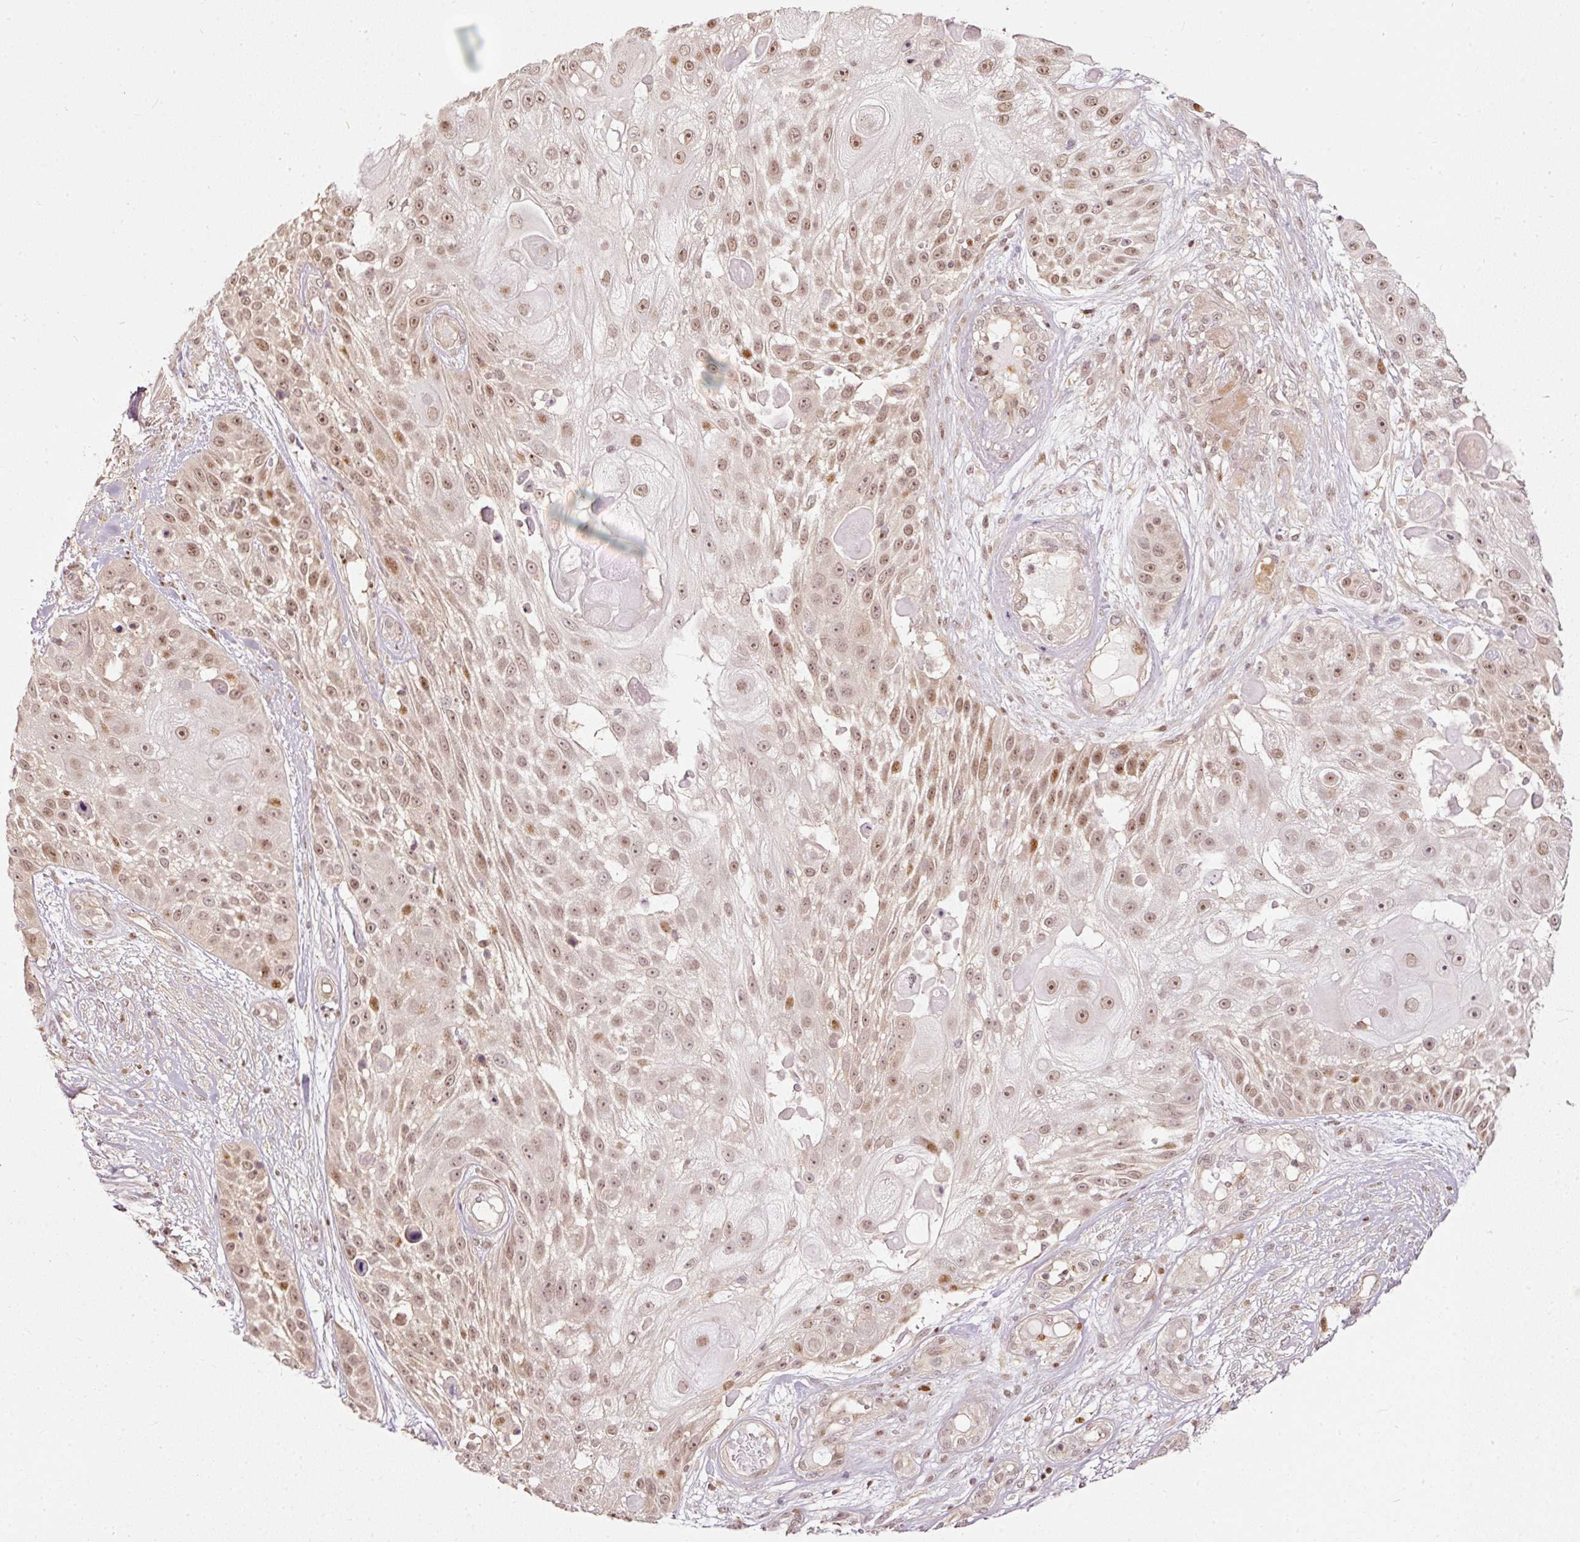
{"staining": {"intensity": "moderate", "quantity": ">75%", "location": "nuclear"}, "tissue": "skin cancer", "cell_type": "Tumor cells", "image_type": "cancer", "snomed": [{"axis": "morphology", "description": "Squamous cell carcinoma, NOS"}, {"axis": "topography", "description": "Skin"}], "caption": "About >75% of tumor cells in skin cancer reveal moderate nuclear protein staining as visualized by brown immunohistochemical staining.", "gene": "ZNF778", "patient": {"sex": "female", "age": 86}}